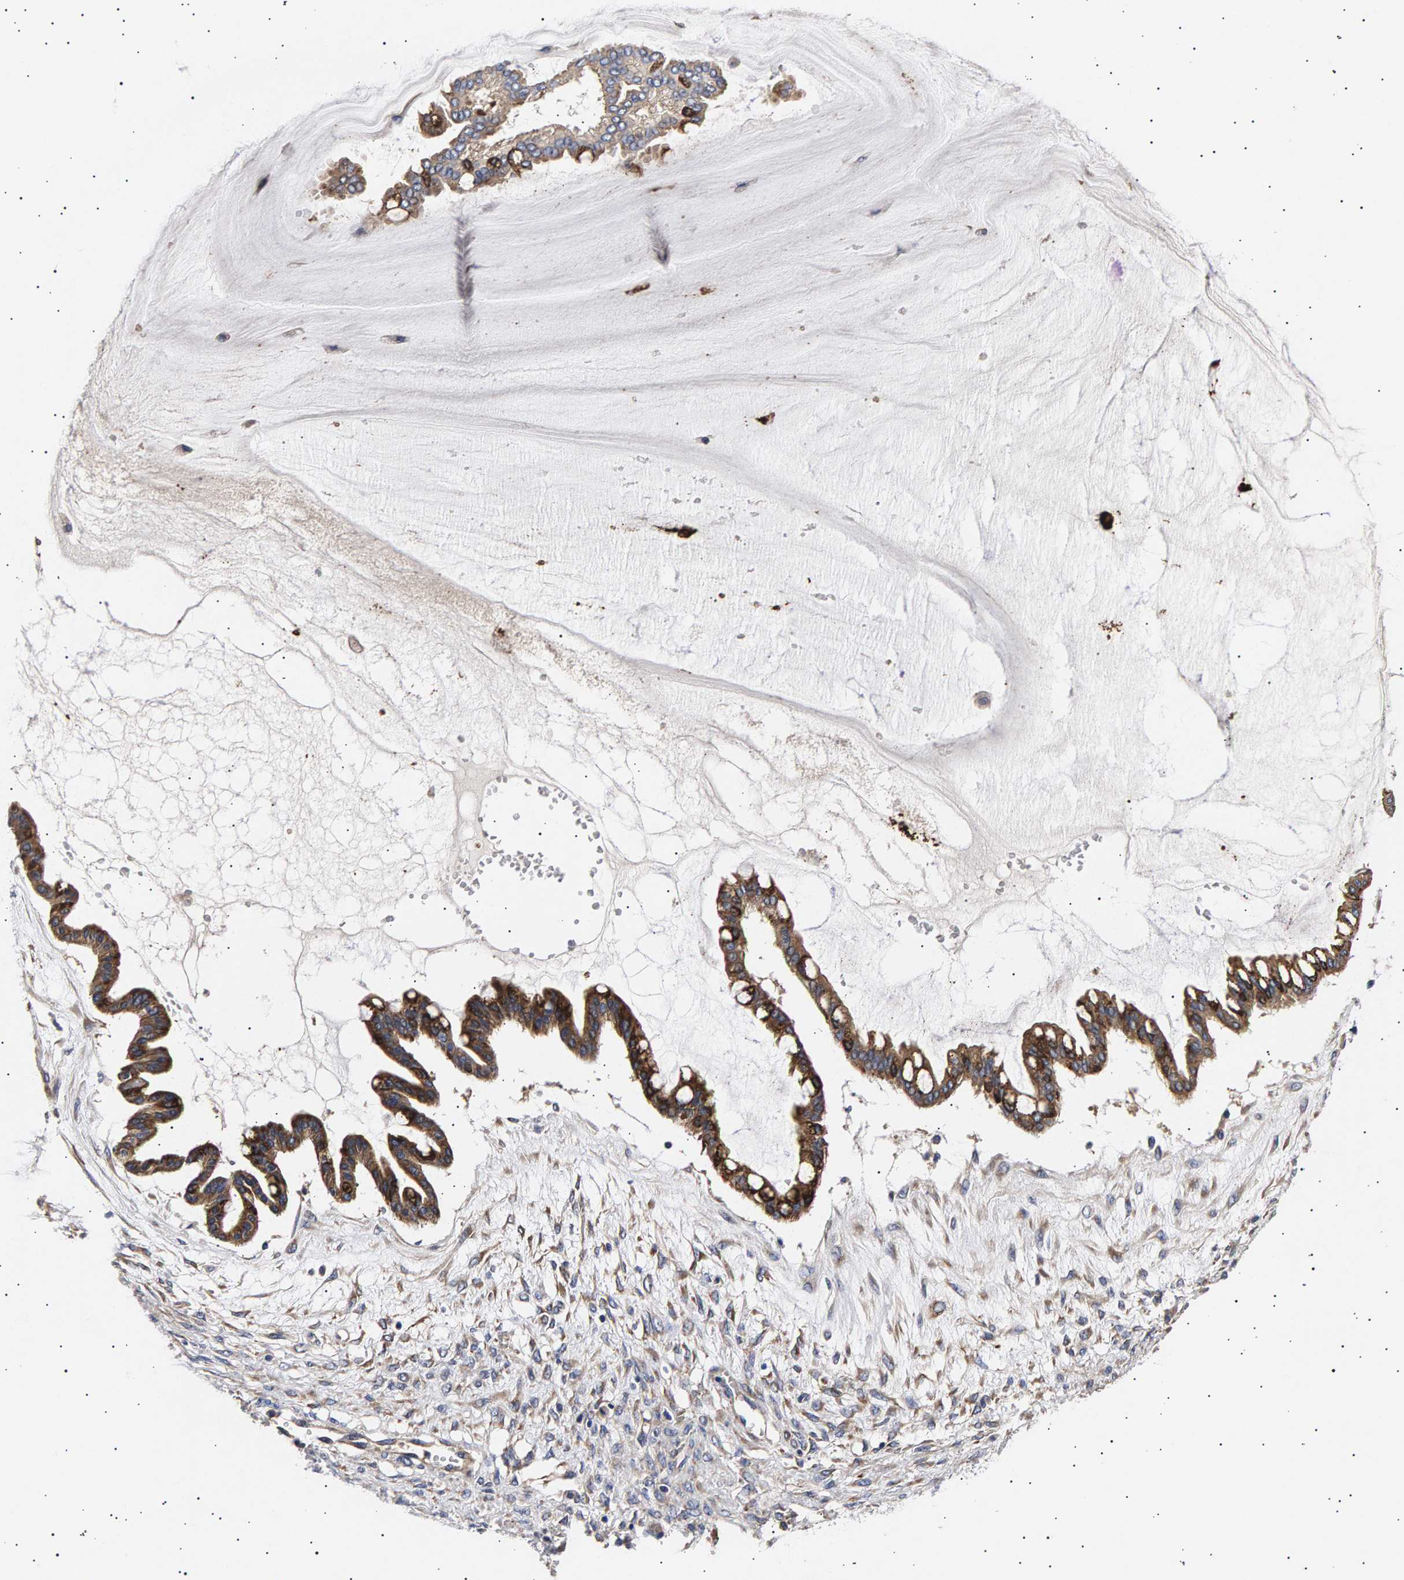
{"staining": {"intensity": "moderate", "quantity": ">75%", "location": "cytoplasmic/membranous"}, "tissue": "ovarian cancer", "cell_type": "Tumor cells", "image_type": "cancer", "snomed": [{"axis": "morphology", "description": "Cystadenocarcinoma, mucinous, NOS"}, {"axis": "topography", "description": "Ovary"}], "caption": "Human ovarian cancer (mucinous cystadenocarcinoma) stained for a protein (brown) shows moderate cytoplasmic/membranous positive positivity in approximately >75% of tumor cells.", "gene": "ANKRD40", "patient": {"sex": "female", "age": 73}}